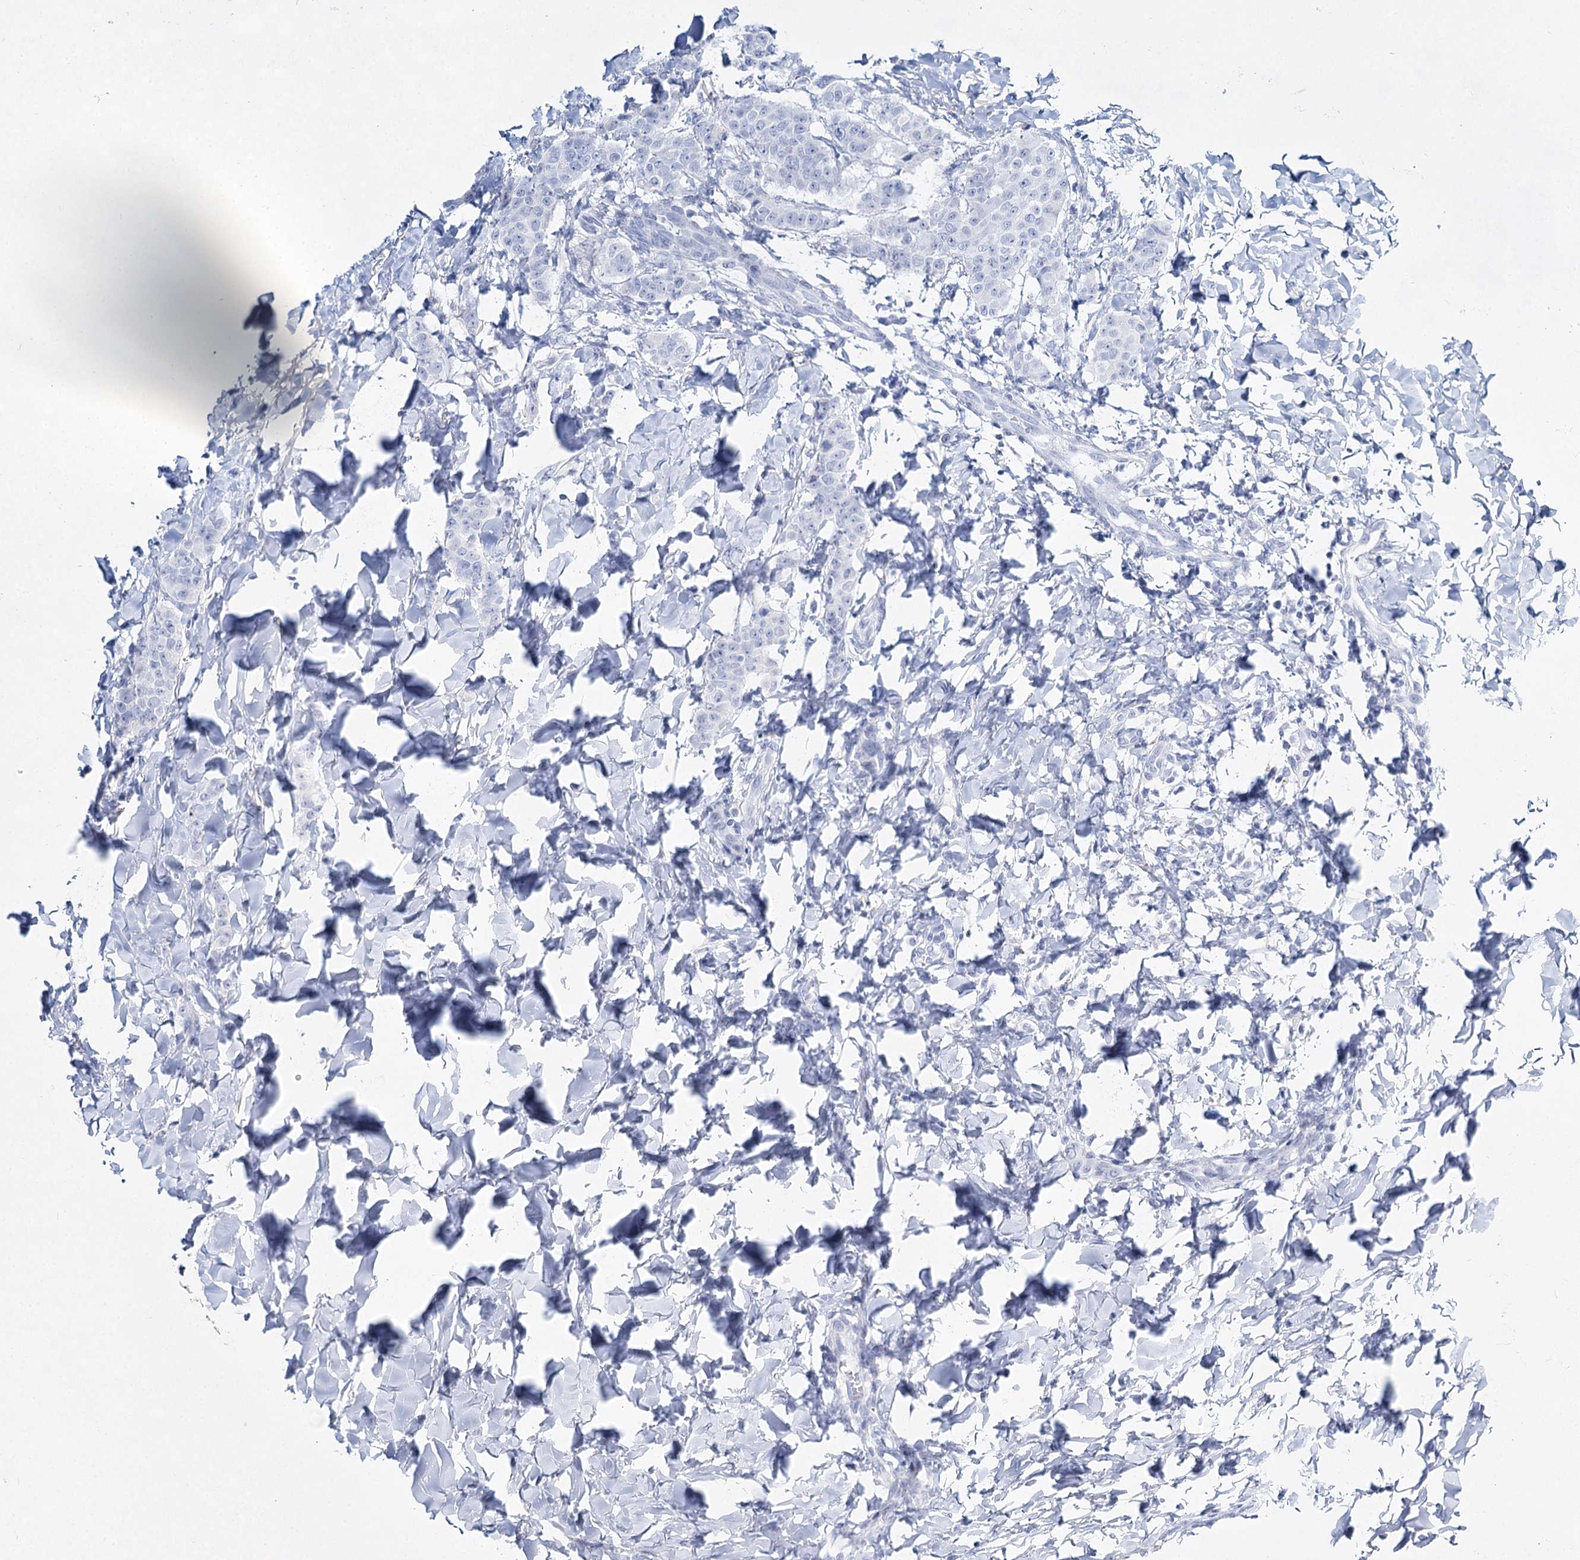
{"staining": {"intensity": "negative", "quantity": "none", "location": "none"}, "tissue": "breast cancer", "cell_type": "Tumor cells", "image_type": "cancer", "snomed": [{"axis": "morphology", "description": "Duct carcinoma"}, {"axis": "topography", "description": "Breast"}], "caption": "A histopathology image of breast intraductal carcinoma stained for a protein shows no brown staining in tumor cells. (DAB immunohistochemistry (IHC) visualized using brightfield microscopy, high magnification).", "gene": "SLC17A2", "patient": {"sex": "female", "age": 40}}